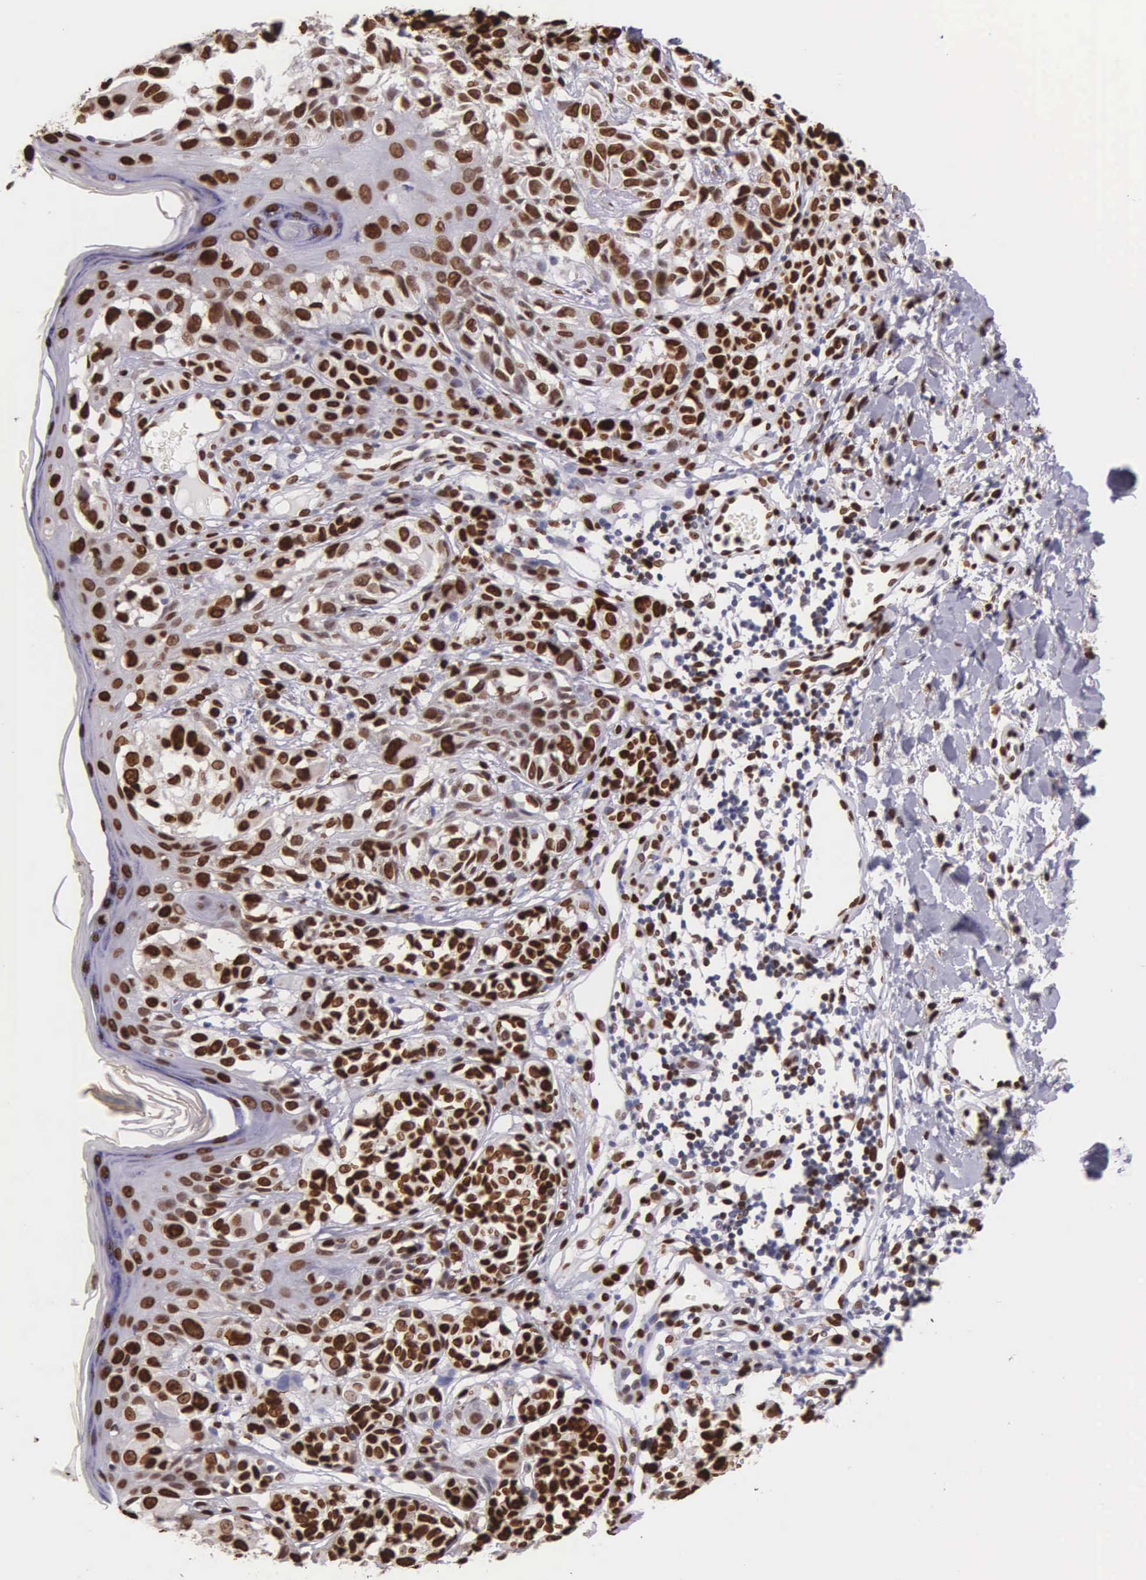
{"staining": {"intensity": "strong", "quantity": ">75%", "location": "nuclear"}, "tissue": "melanoma", "cell_type": "Tumor cells", "image_type": "cancer", "snomed": [{"axis": "morphology", "description": "Malignant melanoma, NOS"}, {"axis": "topography", "description": "Skin"}], "caption": "Immunohistochemical staining of human melanoma shows high levels of strong nuclear staining in about >75% of tumor cells.", "gene": "H1-0", "patient": {"sex": "male", "age": 40}}